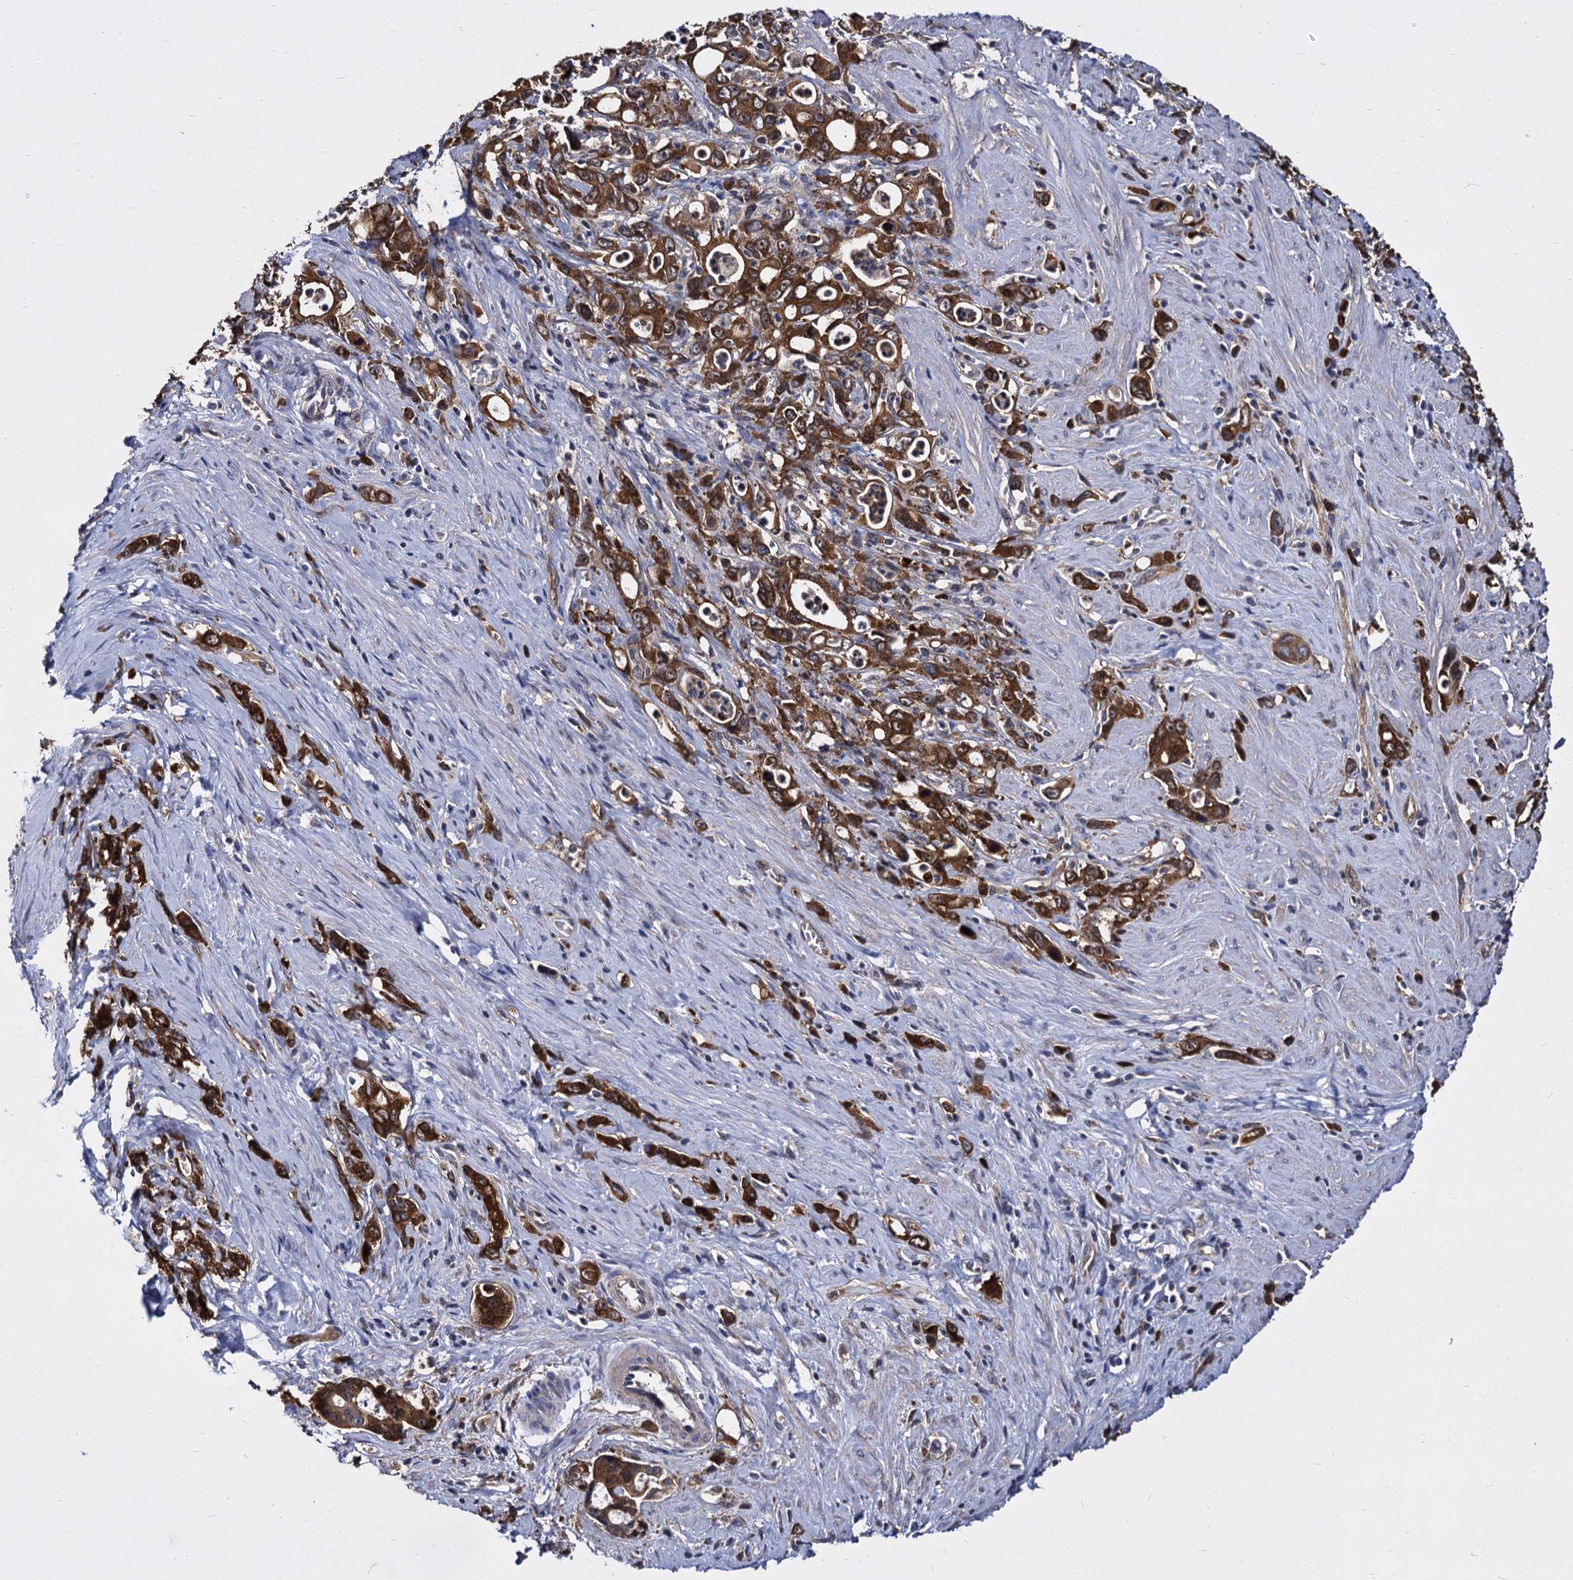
{"staining": {"intensity": "strong", "quantity": ">75%", "location": "cytoplasmic/membranous"}, "tissue": "stomach cancer", "cell_type": "Tumor cells", "image_type": "cancer", "snomed": [{"axis": "morphology", "description": "Adenocarcinoma, NOS"}, {"axis": "topography", "description": "Stomach, lower"}], "caption": "The immunohistochemical stain highlights strong cytoplasmic/membranous expression in tumor cells of stomach cancer tissue.", "gene": "NME1", "patient": {"sex": "female", "age": 43}}